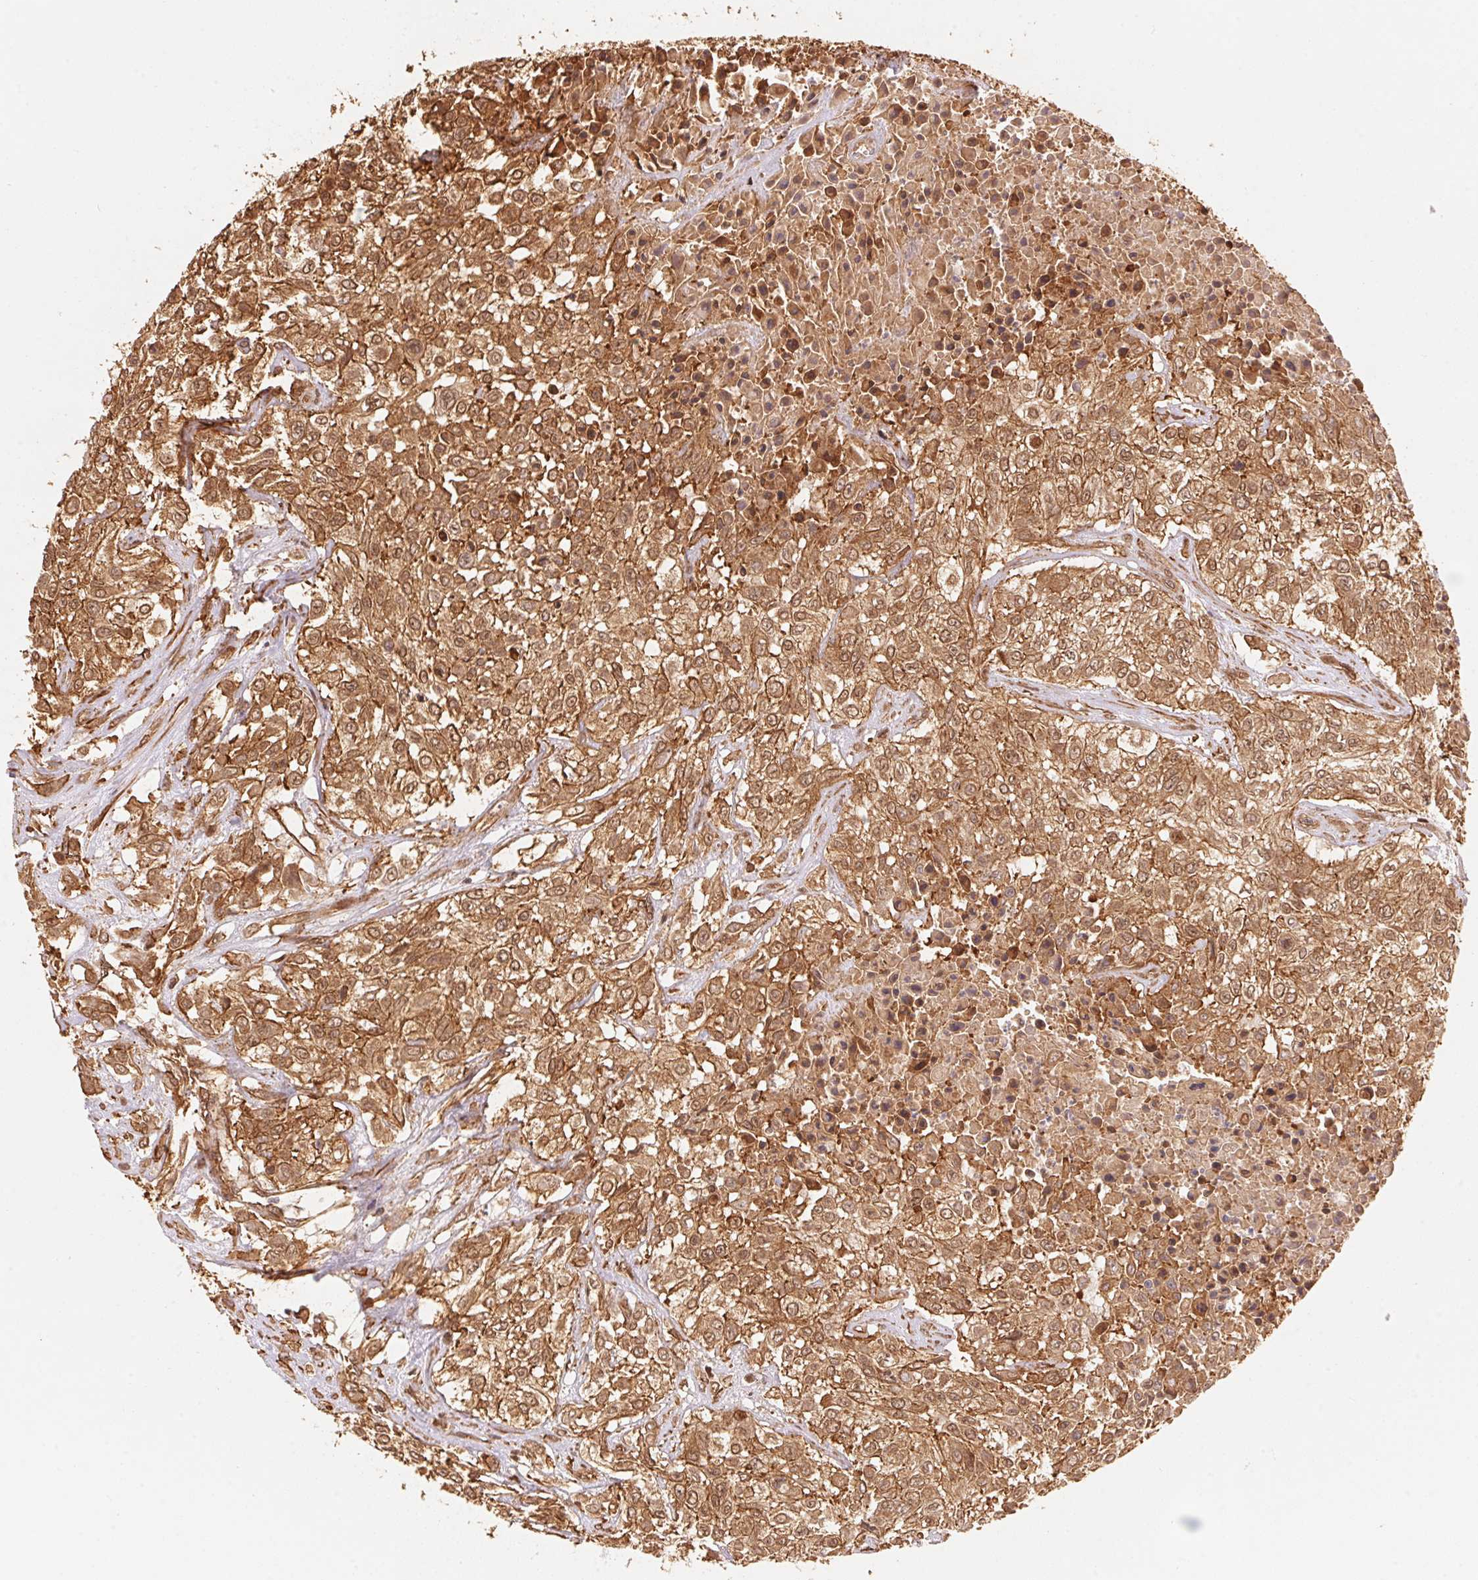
{"staining": {"intensity": "moderate", "quantity": ">75%", "location": "cytoplasmic/membranous,nuclear"}, "tissue": "urothelial cancer", "cell_type": "Tumor cells", "image_type": "cancer", "snomed": [{"axis": "morphology", "description": "Urothelial carcinoma, High grade"}, {"axis": "topography", "description": "Urinary bladder"}], "caption": "A medium amount of moderate cytoplasmic/membranous and nuclear staining is appreciated in about >75% of tumor cells in urothelial cancer tissue.", "gene": "TNIP2", "patient": {"sex": "male", "age": 57}}